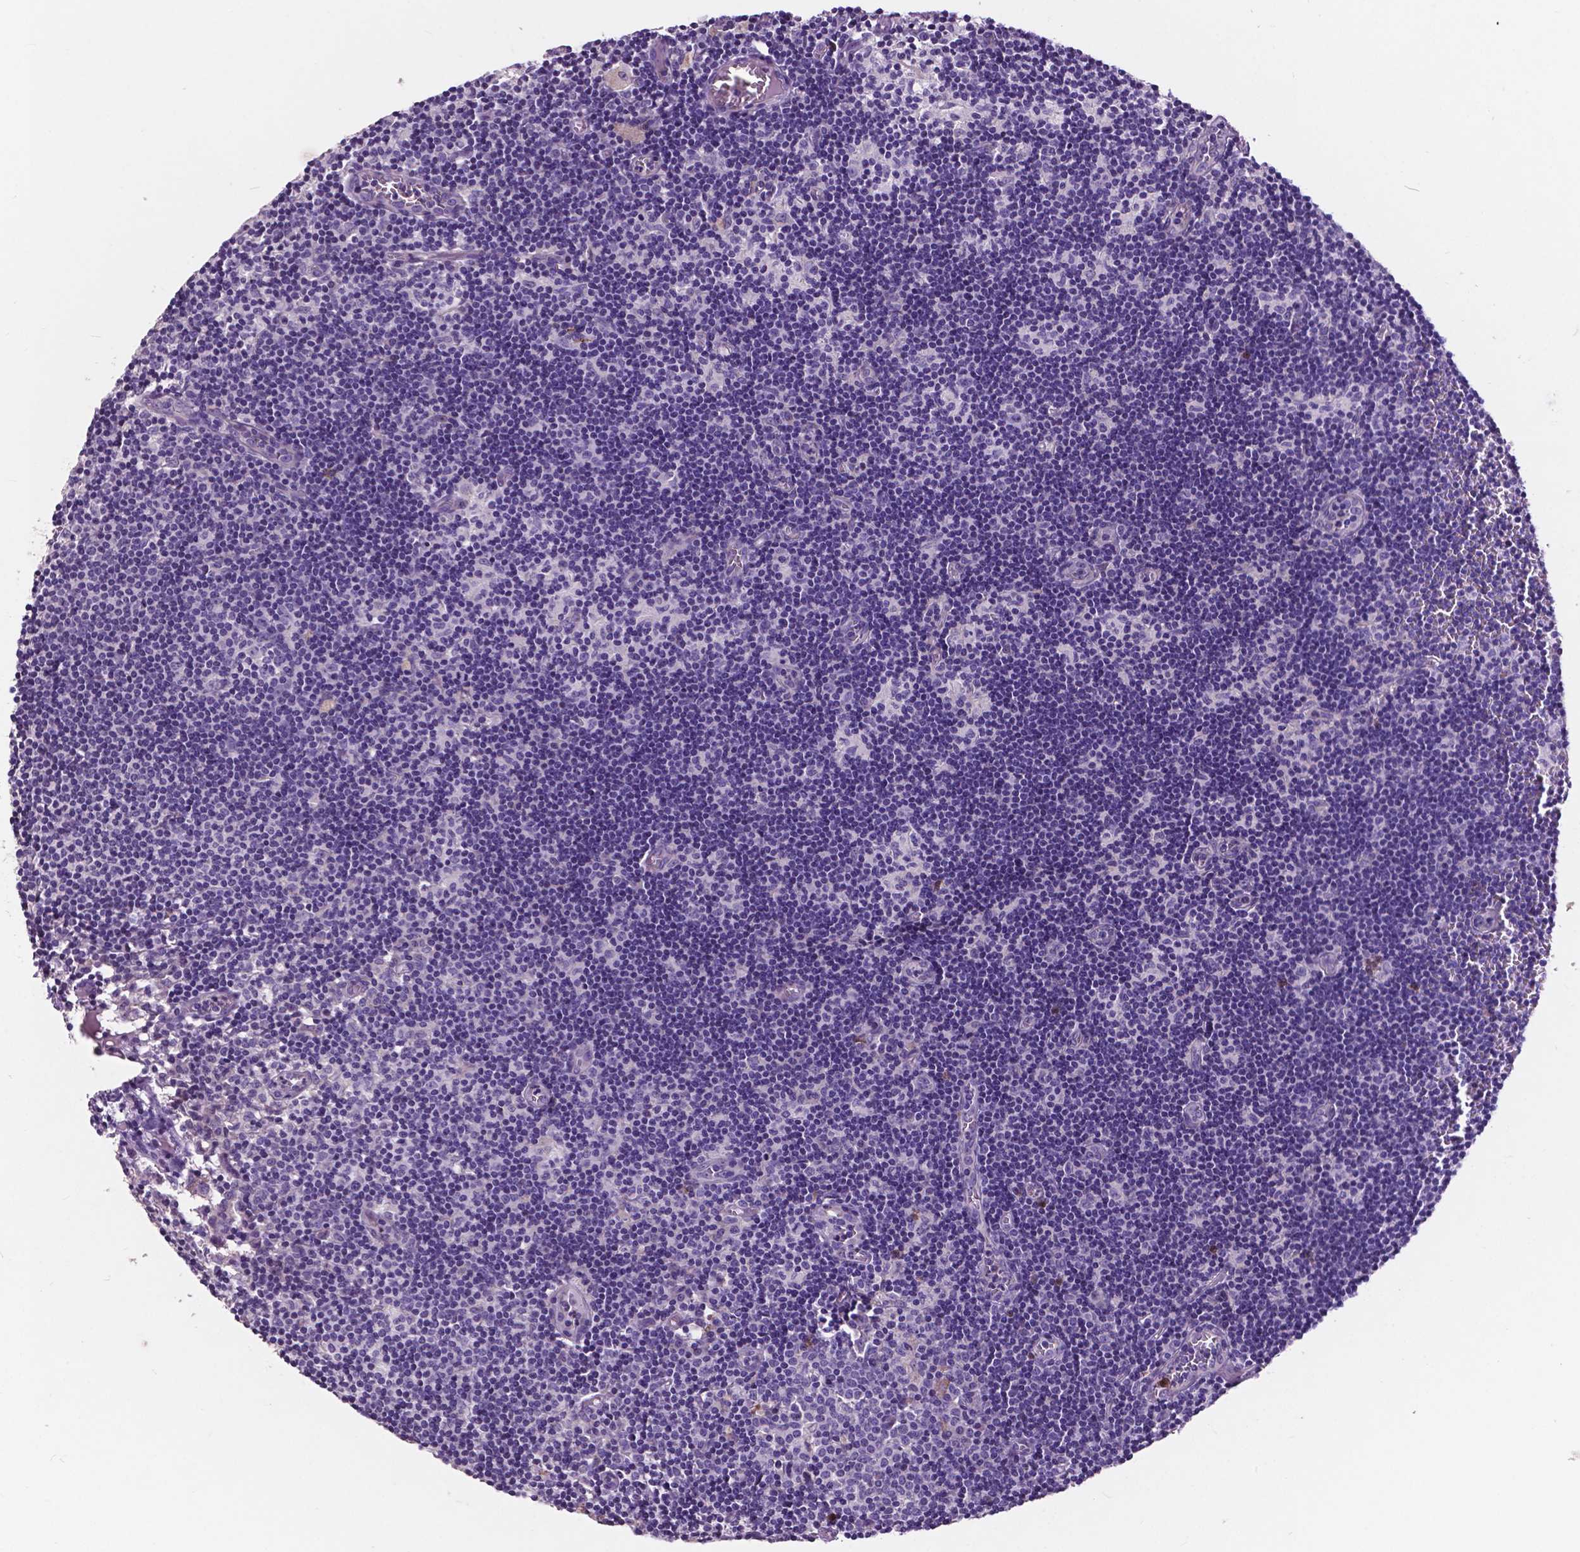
{"staining": {"intensity": "negative", "quantity": "none", "location": "none"}, "tissue": "lymph node", "cell_type": "Germinal center cells", "image_type": "normal", "snomed": [{"axis": "morphology", "description": "Normal tissue, NOS"}, {"axis": "topography", "description": "Lymph node"}], "caption": "Immunohistochemistry (IHC) histopathology image of benign lymph node: human lymph node stained with DAB exhibits no significant protein expression in germinal center cells.", "gene": "PLSCR1", "patient": {"sex": "female", "age": 52}}